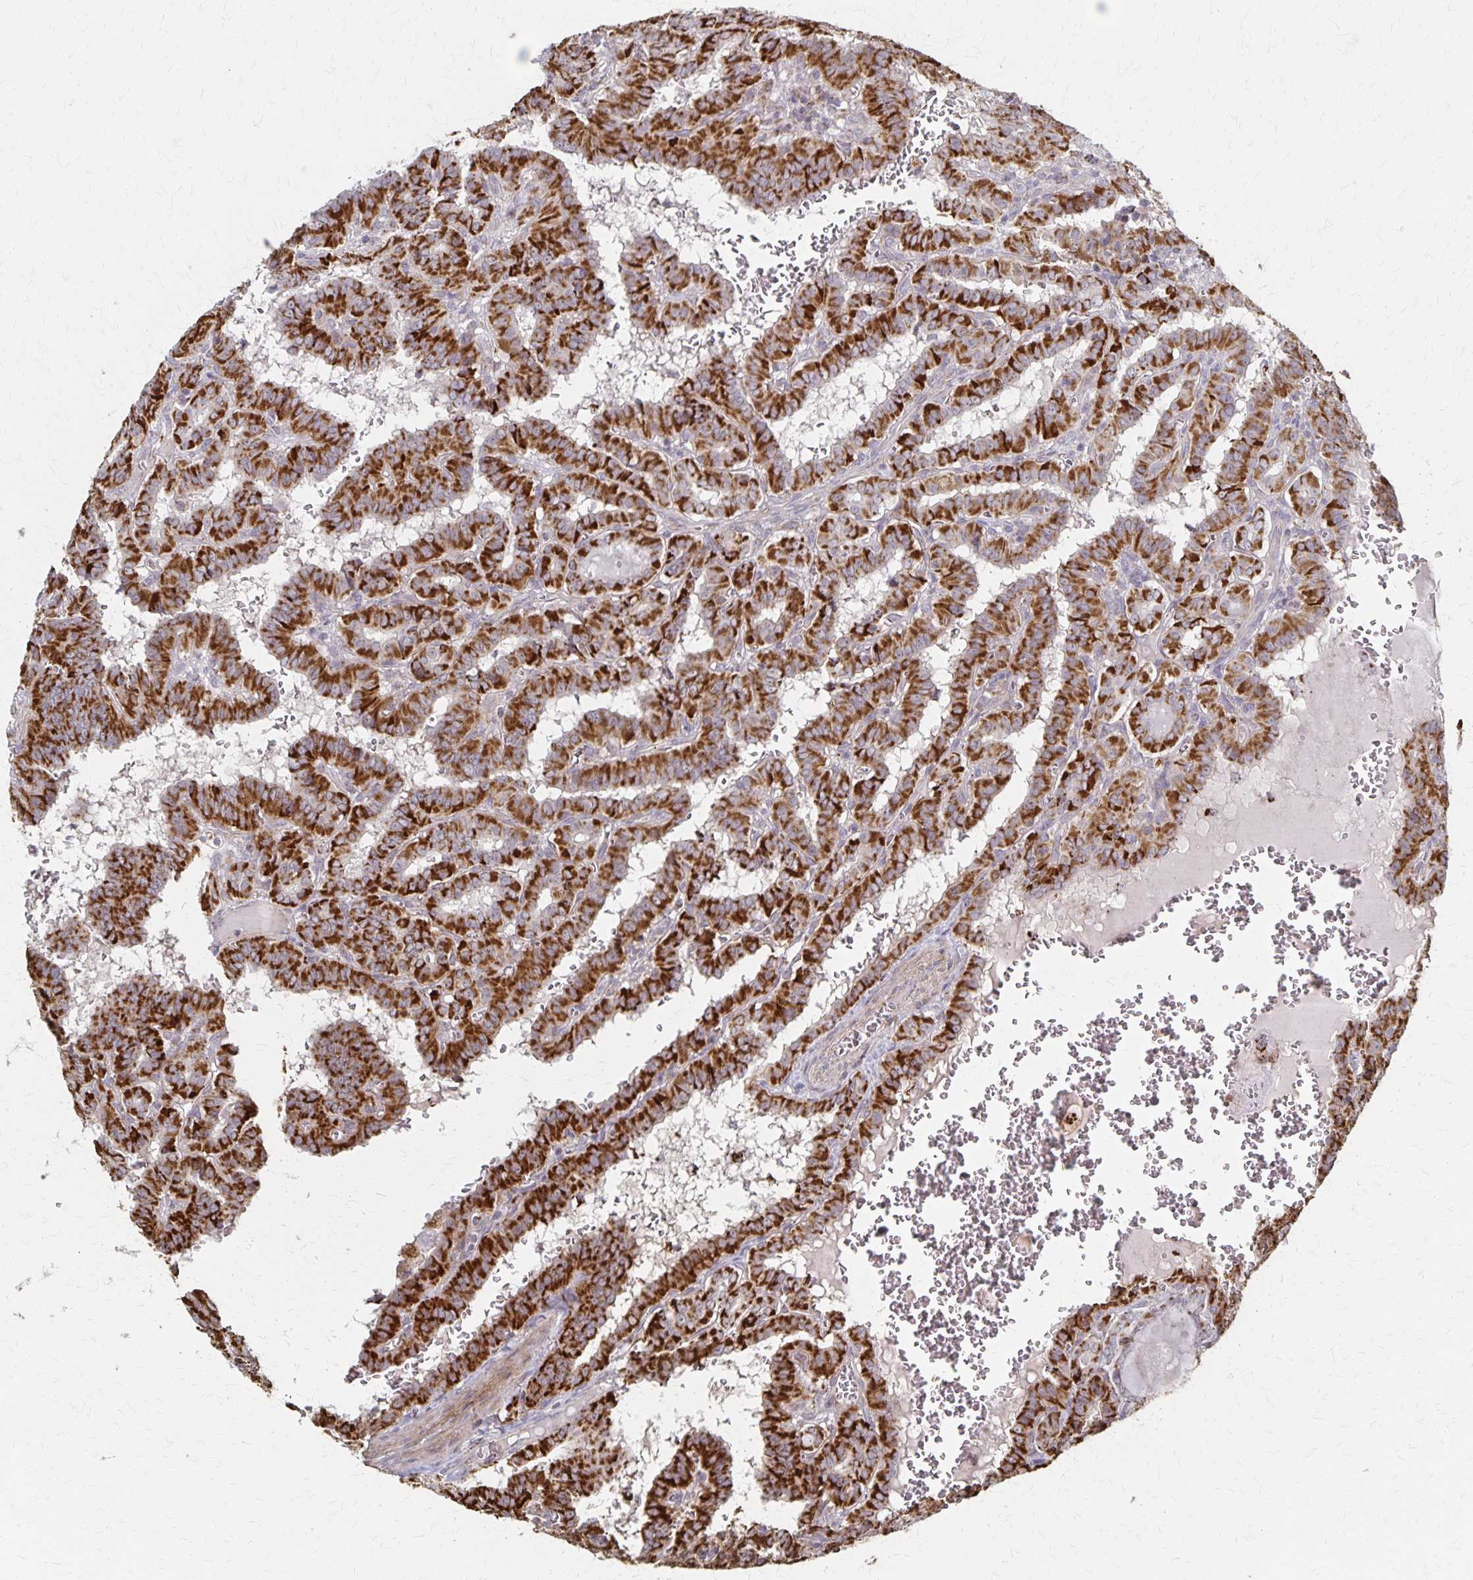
{"staining": {"intensity": "strong", "quantity": ">75%", "location": "cytoplasmic/membranous"}, "tissue": "thyroid cancer", "cell_type": "Tumor cells", "image_type": "cancer", "snomed": [{"axis": "morphology", "description": "Papillary adenocarcinoma, NOS"}, {"axis": "topography", "description": "Thyroid gland"}], "caption": "This is a micrograph of immunohistochemistry staining of papillary adenocarcinoma (thyroid), which shows strong staining in the cytoplasmic/membranous of tumor cells.", "gene": "DYRK4", "patient": {"sex": "female", "age": 21}}